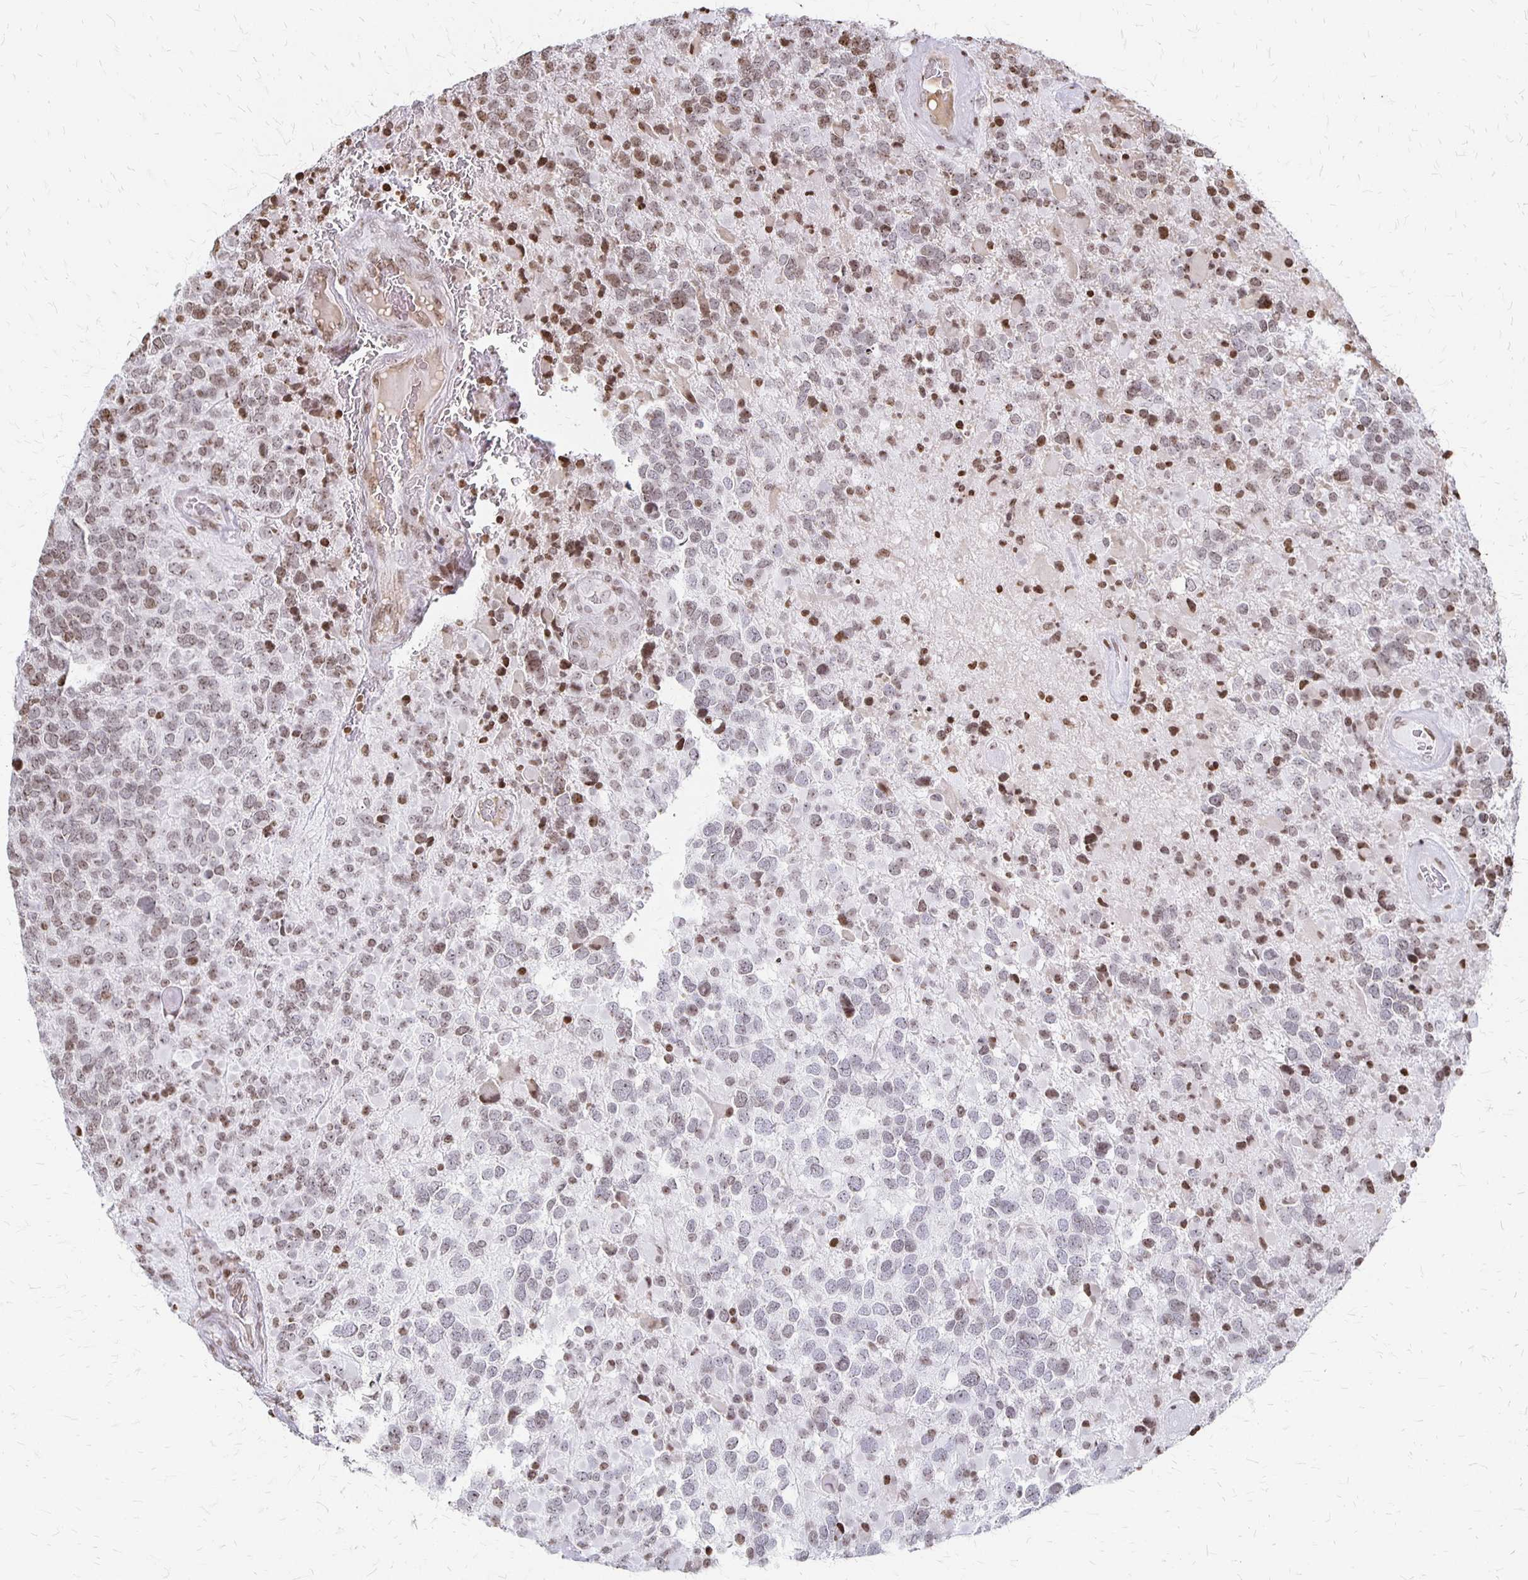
{"staining": {"intensity": "weak", "quantity": "25%-75%", "location": "nuclear"}, "tissue": "glioma", "cell_type": "Tumor cells", "image_type": "cancer", "snomed": [{"axis": "morphology", "description": "Glioma, malignant, High grade"}, {"axis": "topography", "description": "Brain"}], "caption": "This is a micrograph of immunohistochemistry staining of malignant glioma (high-grade), which shows weak expression in the nuclear of tumor cells.", "gene": "ZNF280C", "patient": {"sex": "female", "age": 40}}